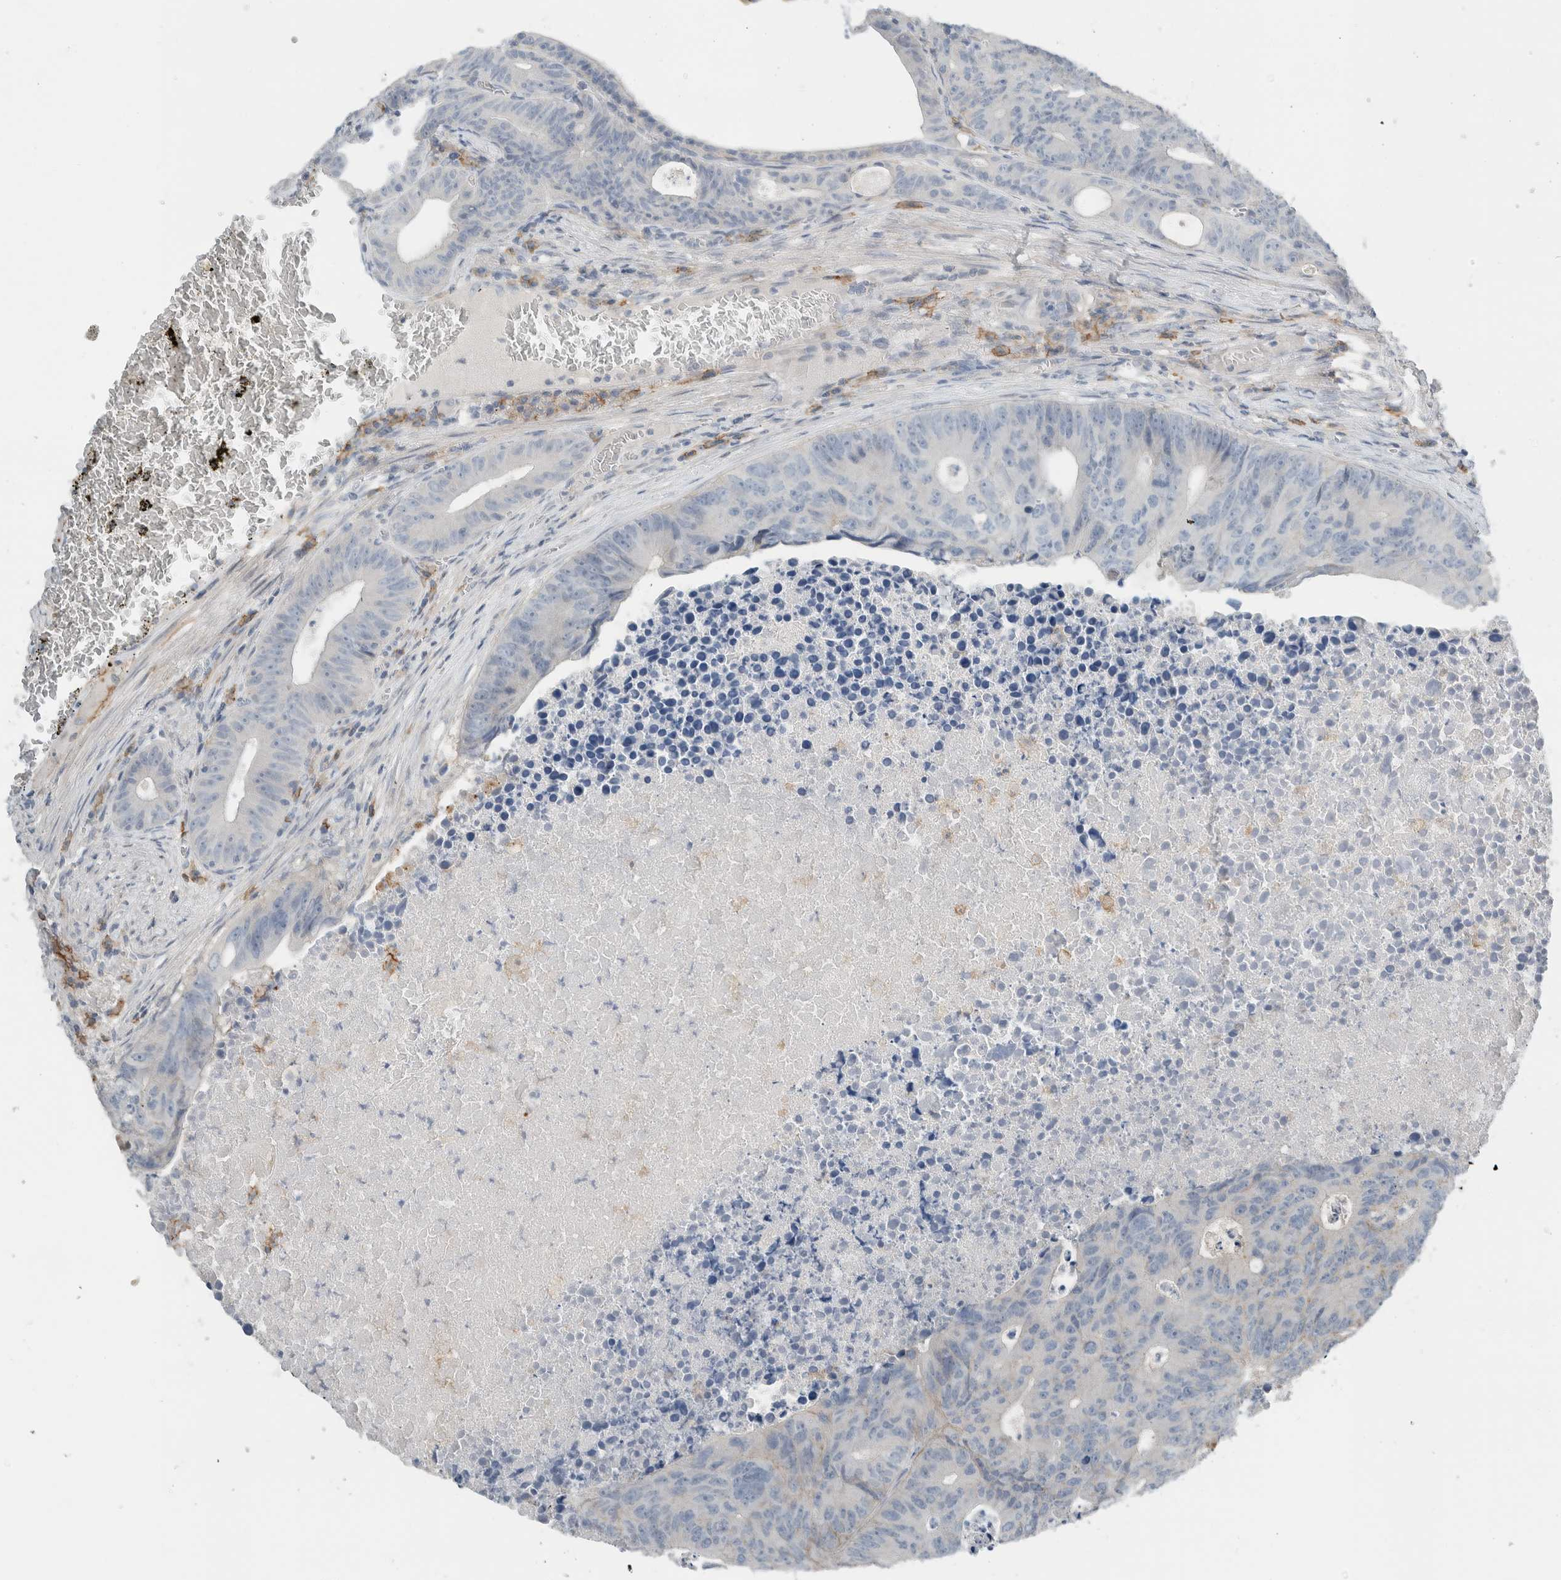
{"staining": {"intensity": "negative", "quantity": "none", "location": "none"}, "tissue": "colorectal cancer", "cell_type": "Tumor cells", "image_type": "cancer", "snomed": [{"axis": "morphology", "description": "Adenocarcinoma, NOS"}, {"axis": "topography", "description": "Colon"}], "caption": "This is an IHC image of colorectal adenocarcinoma. There is no staining in tumor cells.", "gene": "ERCC6L2", "patient": {"sex": "male", "age": 87}}